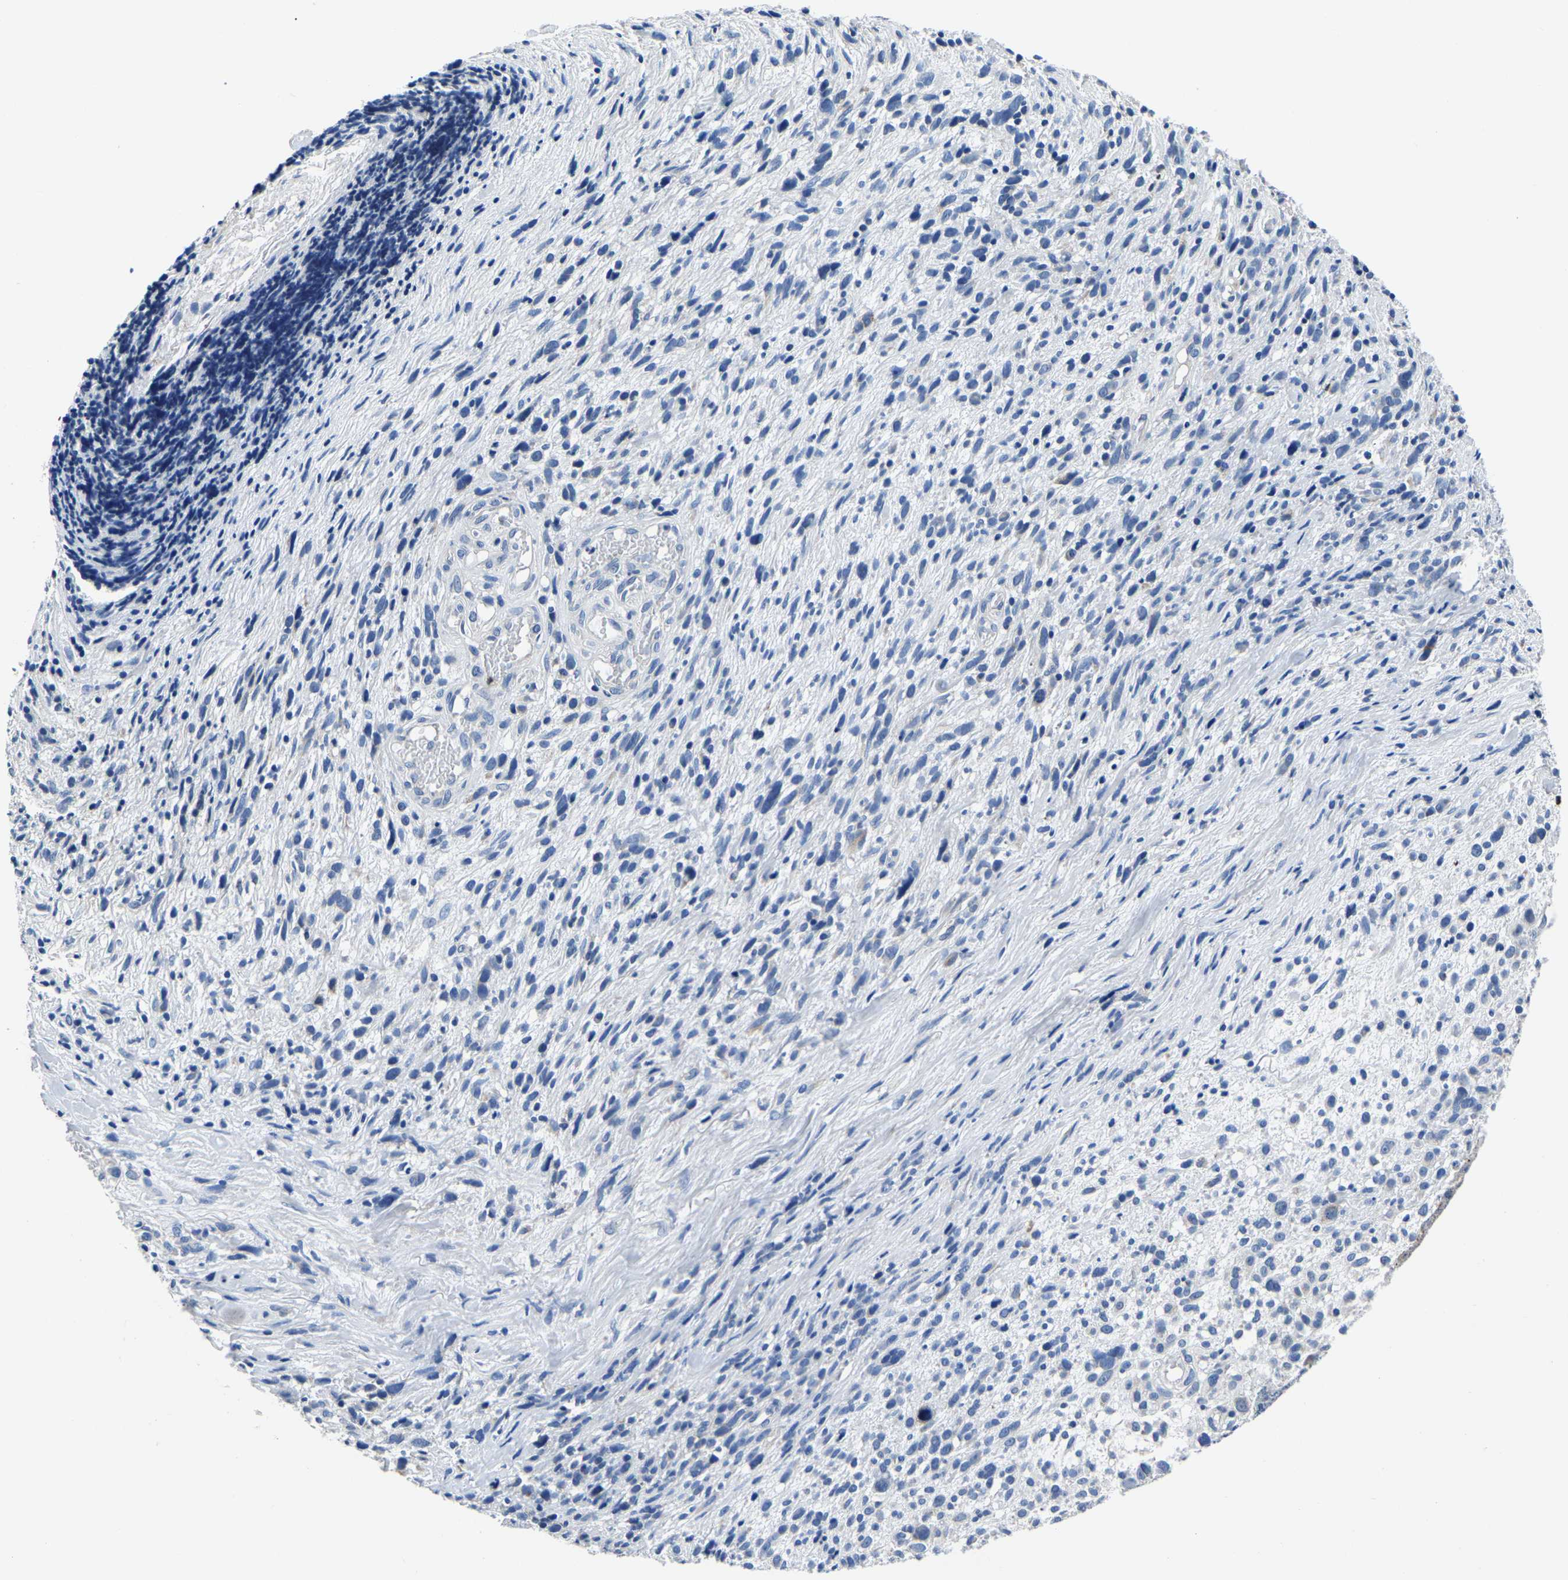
{"staining": {"intensity": "negative", "quantity": "none", "location": "none"}, "tissue": "melanoma", "cell_type": "Tumor cells", "image_type": "cancer", "snomed": [{"axis": "morphology", "description": "Malignant melanoma, NOS"}, {"axis": "topography", "description": "Skin"}], "caption": "High magnification brightfield microscopy of melanoma stained with DAB (3,3'-diaminobenzidine) (brown) and counterstained with hematoxylin (blue): tumor cells show no significant positivity. (Stains: DAB (3,3'-diaminobenzidine) immunohistochemistry with hematoxylin counter stain, Microscopy: brightfield microscopy at high magnification).", "gene": "FGD5", "patient": {"sex": "female", "age": 55}}